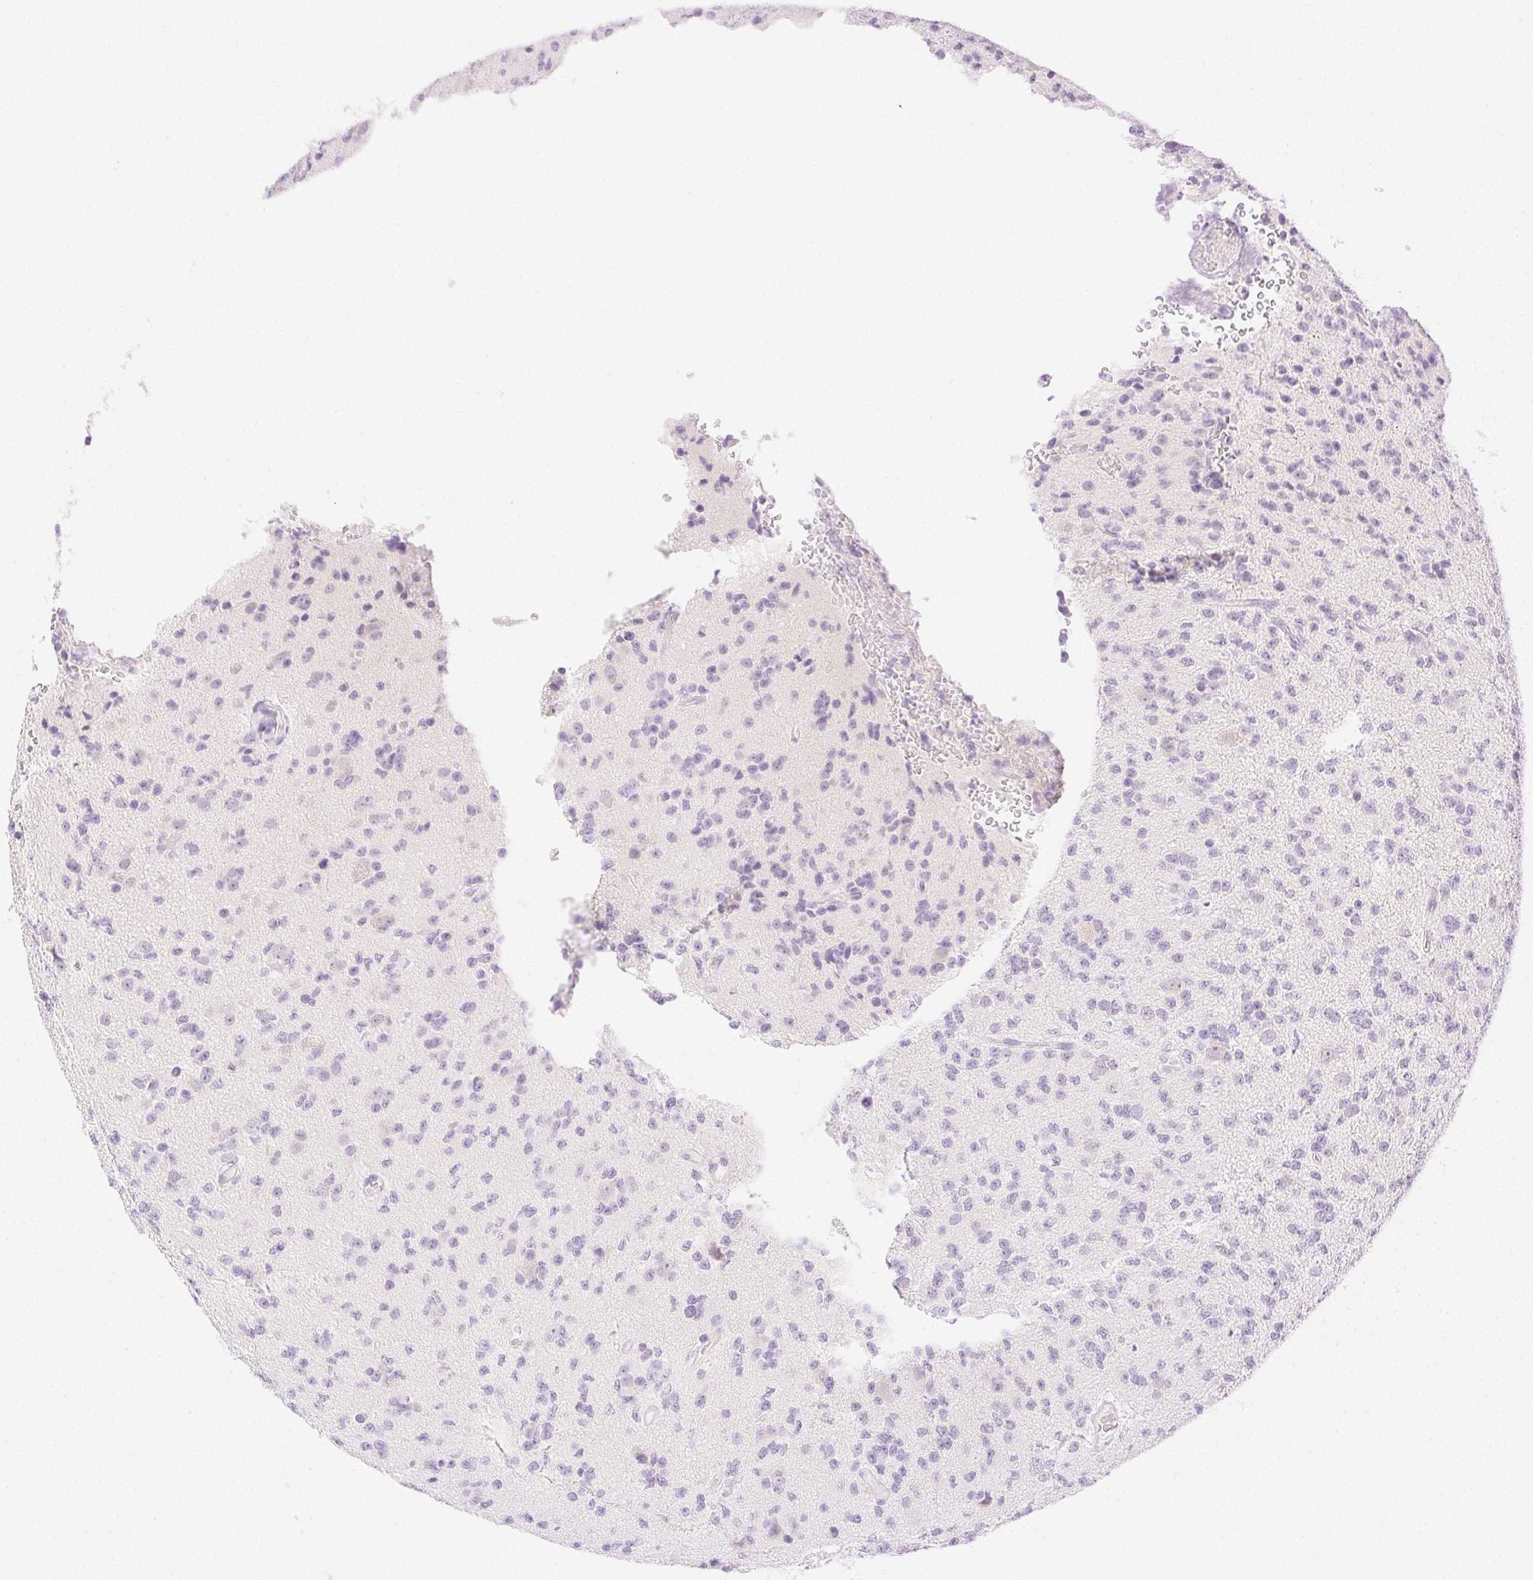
{"staining": {"intensity": "negative", "quantity": "none", "location": "none"}, "tissue": "glioma", "cell_type": "Tumor cells", "image_type": "cancer", "snomed": [{"axis": "morphology", "description": "Glioma, malignant, High grade"}, {"axis": "topography", "description": "Brain"}], "caption": "This image is of high-grade glioma (malignant) stained with immunohistochemistry to label a protein in brown with the nuclei are counter-stained blue. There is no expression in tumor cells.", "gene": "SPACA4", "patient": {"sex": "male", "age": 36}}